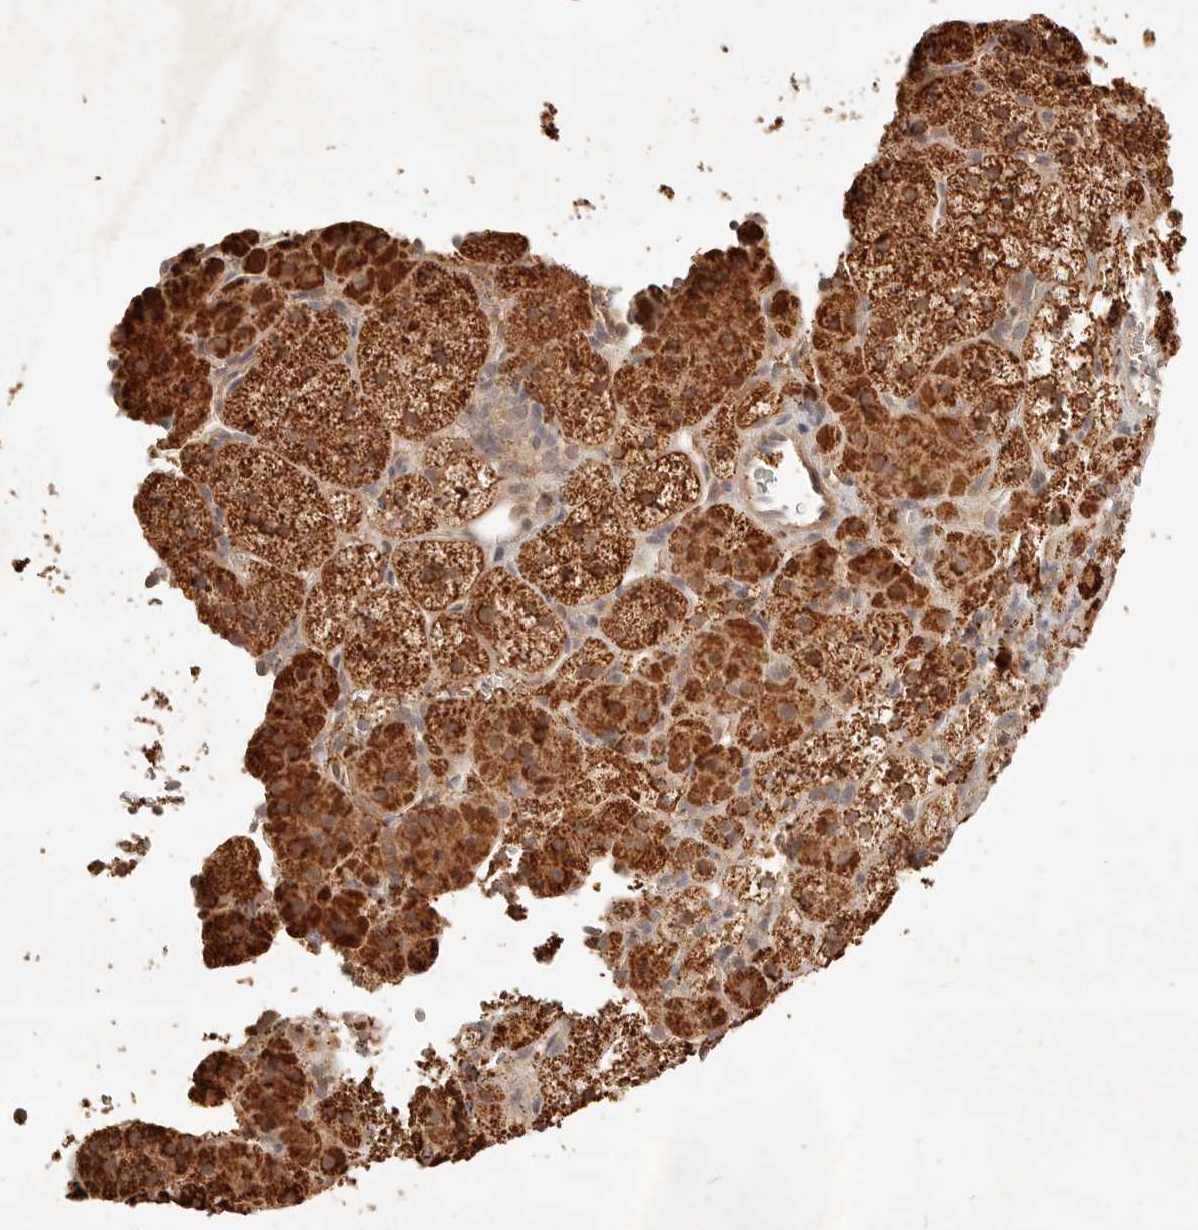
{"staining": {"intensity": "strong", "quantity": ">75%", "location": "cytoplasmic/membranous"}, "tissue": "adrenal gland", "cell_type": "Glandular cells", "image_type": "normal", "snomed": [{"axis": "morphology", "description": "Normal tissue, NOS"}, {"axis": "topography", "description": "Adrenal gland"}], "caption": "A photomicrograph of adrenal gland stained for a protein demonstrates strong cytoplasmic/membranous brown staining in glandular cells.", "gene": "CPLANE2", "patient": {"sex": "female", "age": 44}}